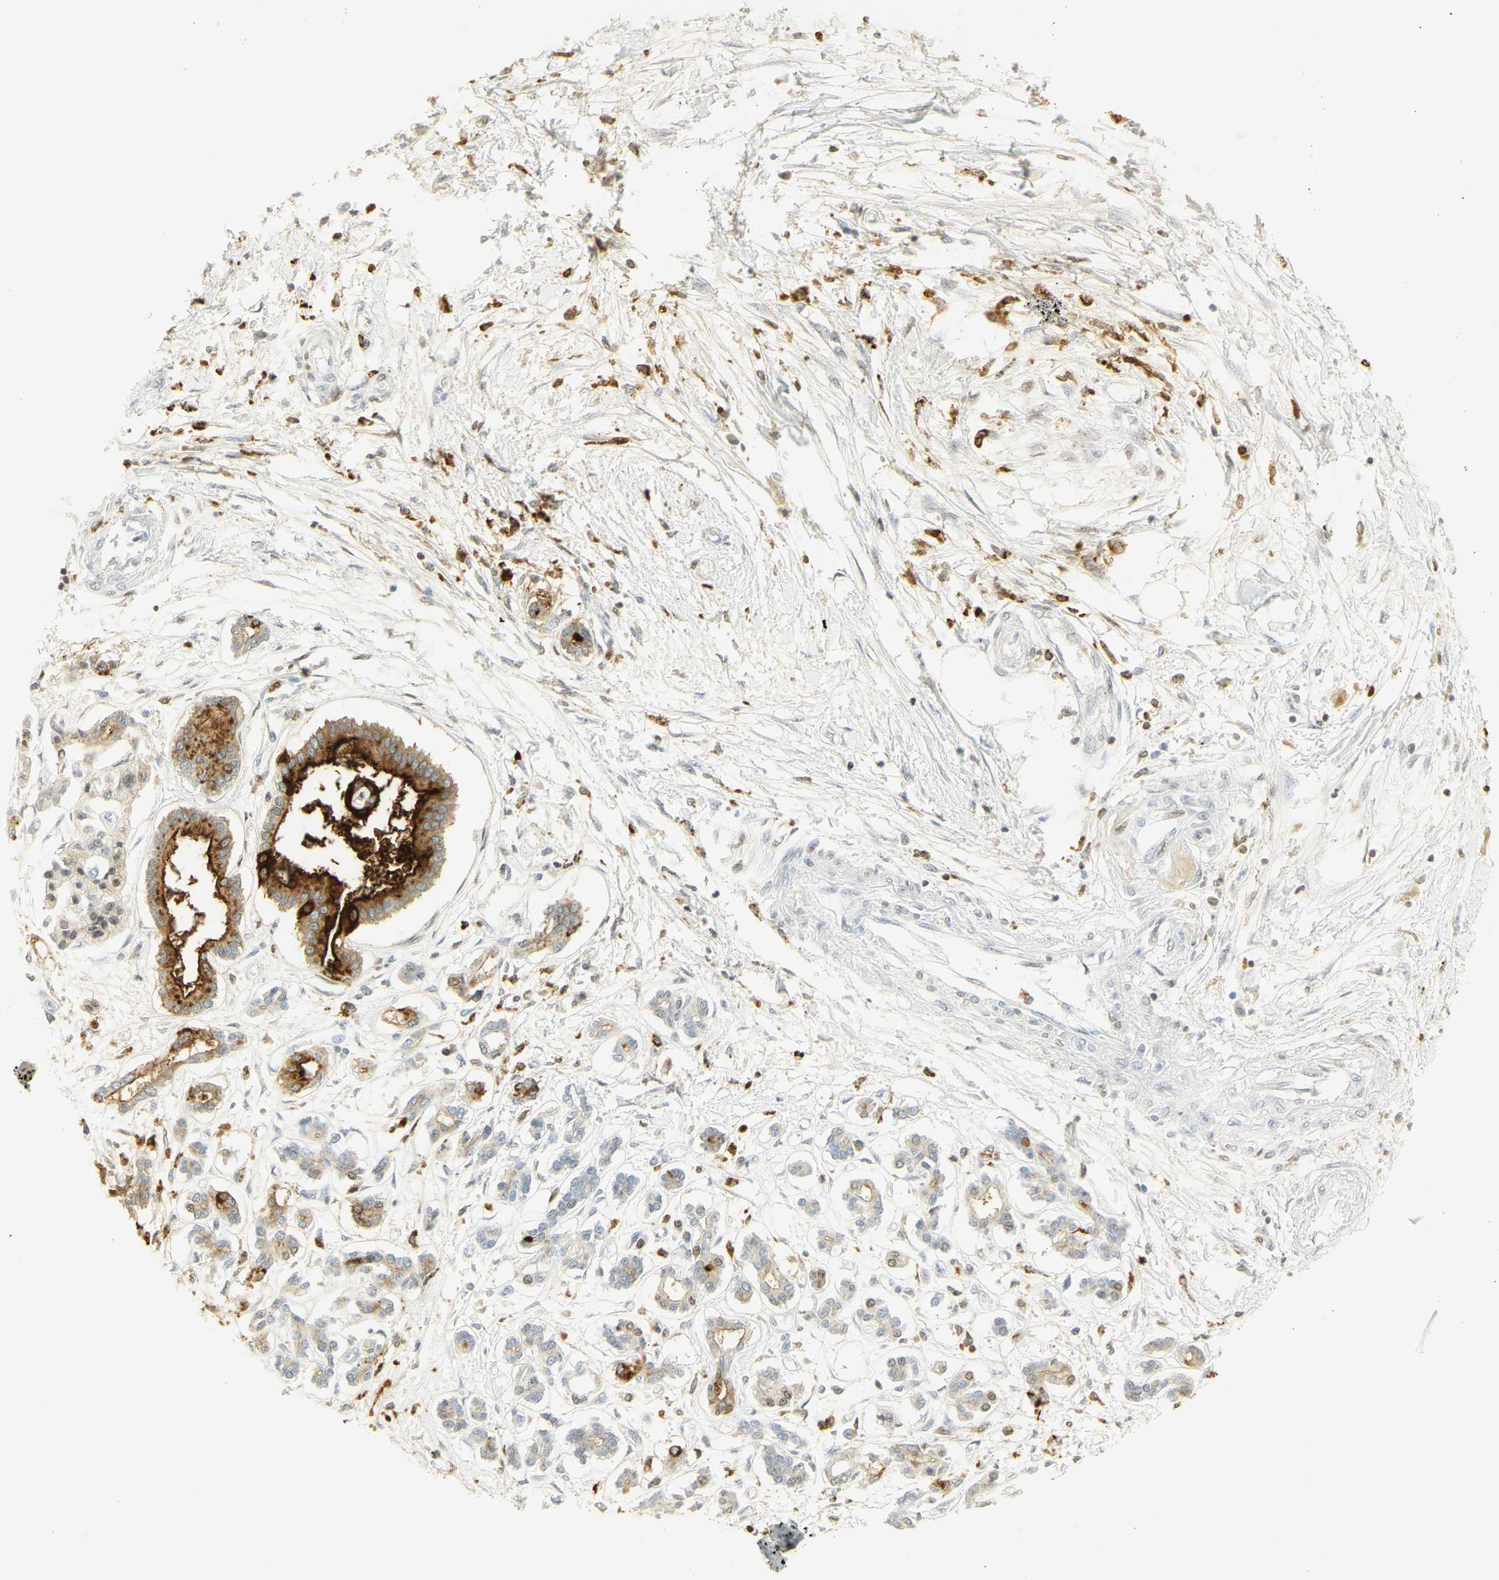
{"staining": {"intensity": "strong", "quantity": ">75%", "location": "cytoplasmic/membranous"}, "tissue": "pancreatic cancer", "cell_type": "Tumor cells", "image_type": "cancer", "snomed": [{"axis": "morphology", "description": "Adenocarcinoma, NOS"}, {"axis": "topography", "description": "Pancreas"}], "caption": "The micrograph displays immunohistochemical staining of pancreatic cancer (adenocarcinoma). There is strong cytoplasmic/membranous expression is present in about >75% of tumor cells.", "gene": "CEACAM5", "patient": {"sex": "male", "age": 56}}